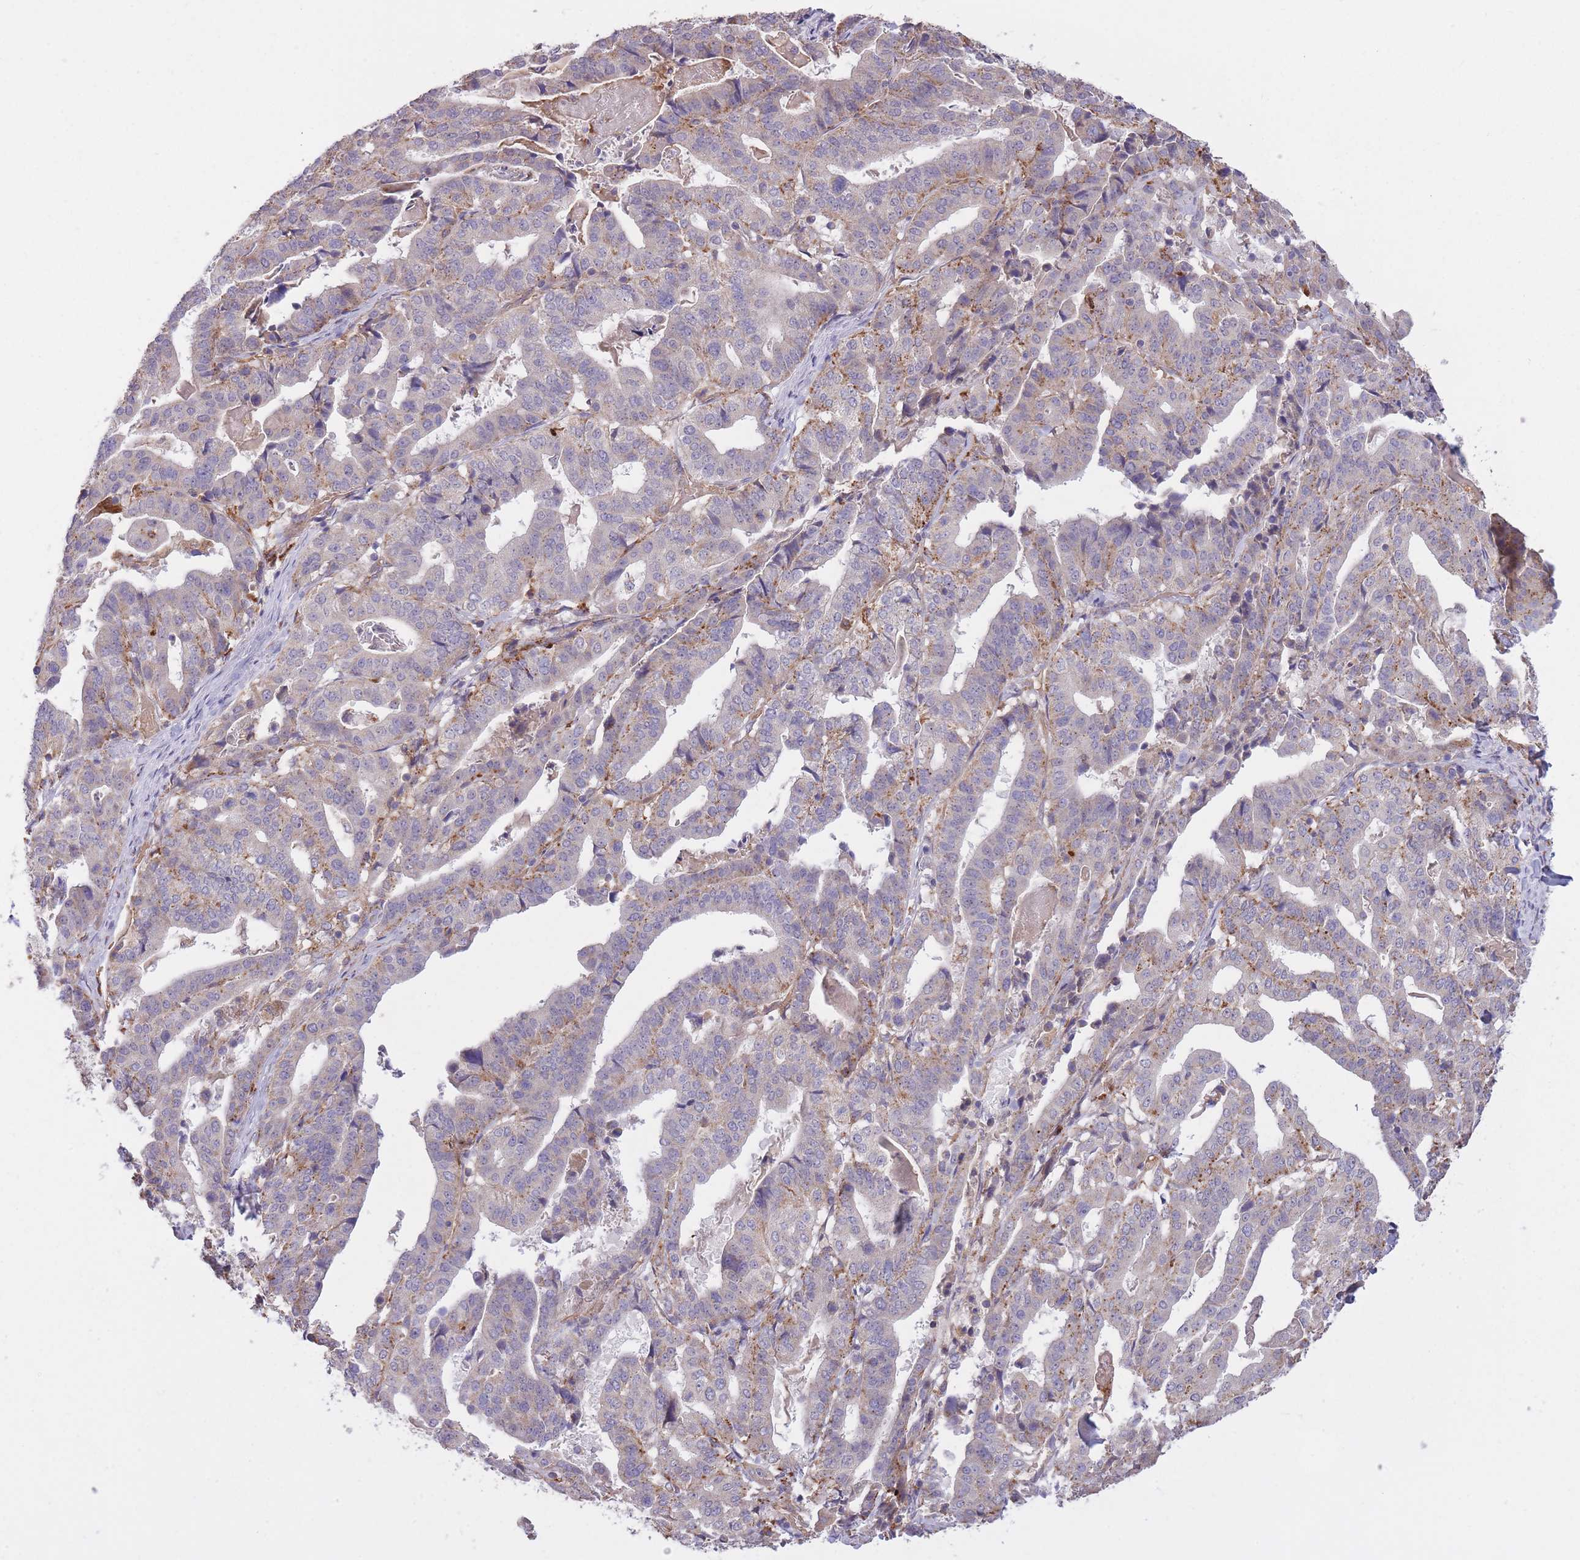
{"staining": {"intensity": "moderate", "quantity": "<25%", "location": "cytoplasmic/membranous"}, "tissue": "stomach cancer", "cell_type": "Tumor cells", "image_type": "cancer", "snomed": [{"axis": "morphology", "description": "Adenocarcinoma, NOS"}, {"axis": "topography", "description": "Stomach"}], "caption": "Adenocarcinoma (stomach) tissue demonstrates moderate cytoplasmic/membranous expression in approximately <25% of tumor cells, visualized by immunohistochemistry. The staining was performed using DAB (3,3'-diaminobenzidine), with brown indicating positive protein expression. Nuclei are stained blue with hematoxylin.", "gene": "POLR3F", "patient": {"sex": "male", "age": 48}}